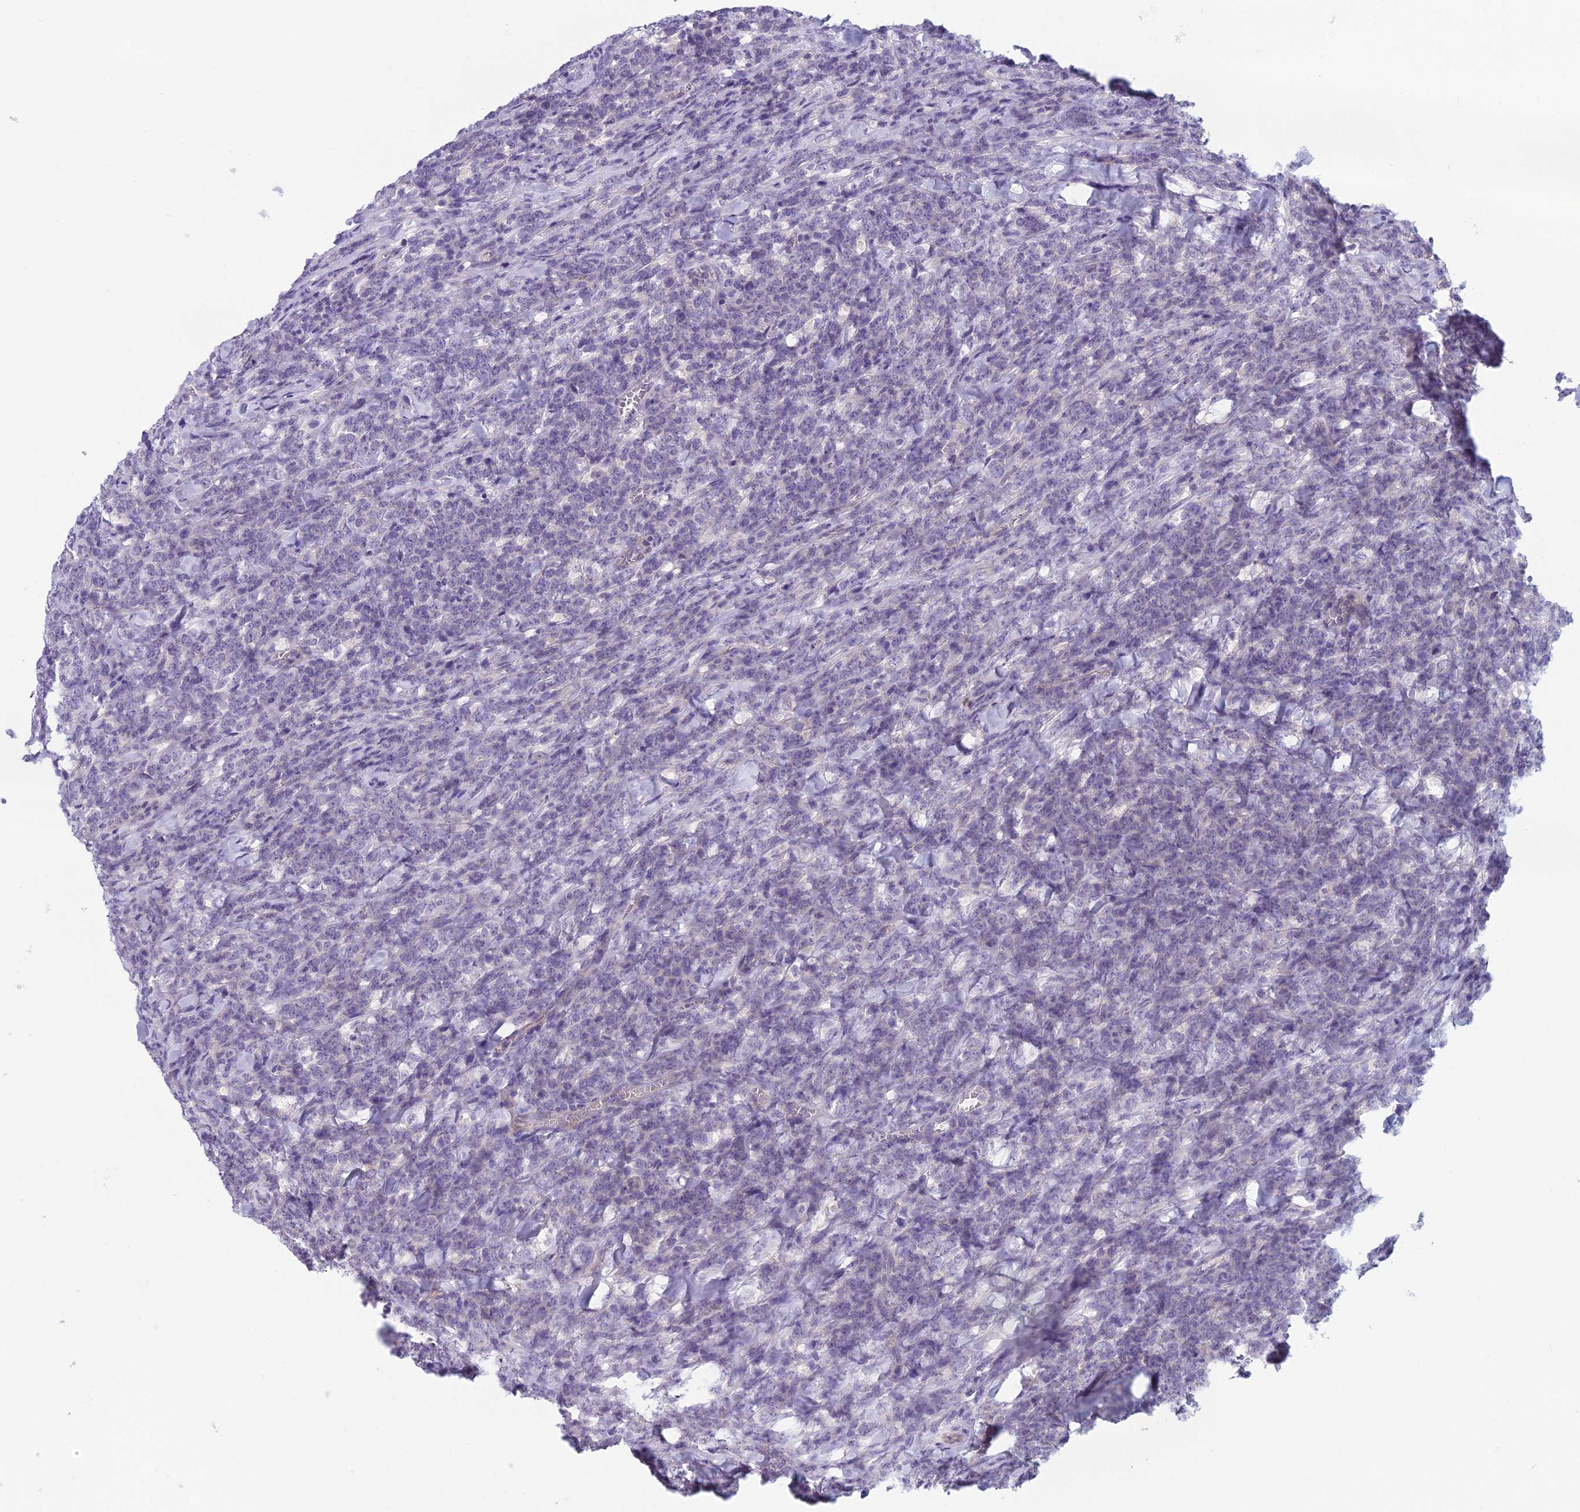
{"staining": {"intensity": "negative", "quantity": "none", "location": "none"}, "tissue": "lymphoma", "cell_type": "Tumor cells", "image_type": "cancer", "snomed": [{"axis": "morphology", "description": "Malignant lymphoma, non-Hodgkin's type, High grade"}, {"axis": "topography", "description": "Small intestine"}], "caption": "Immunohistochemical staining of lymphoma shows no significant staining in tumor cells.", "gene": "RBM41", "patient": {"sex": "male", "age": 8}}